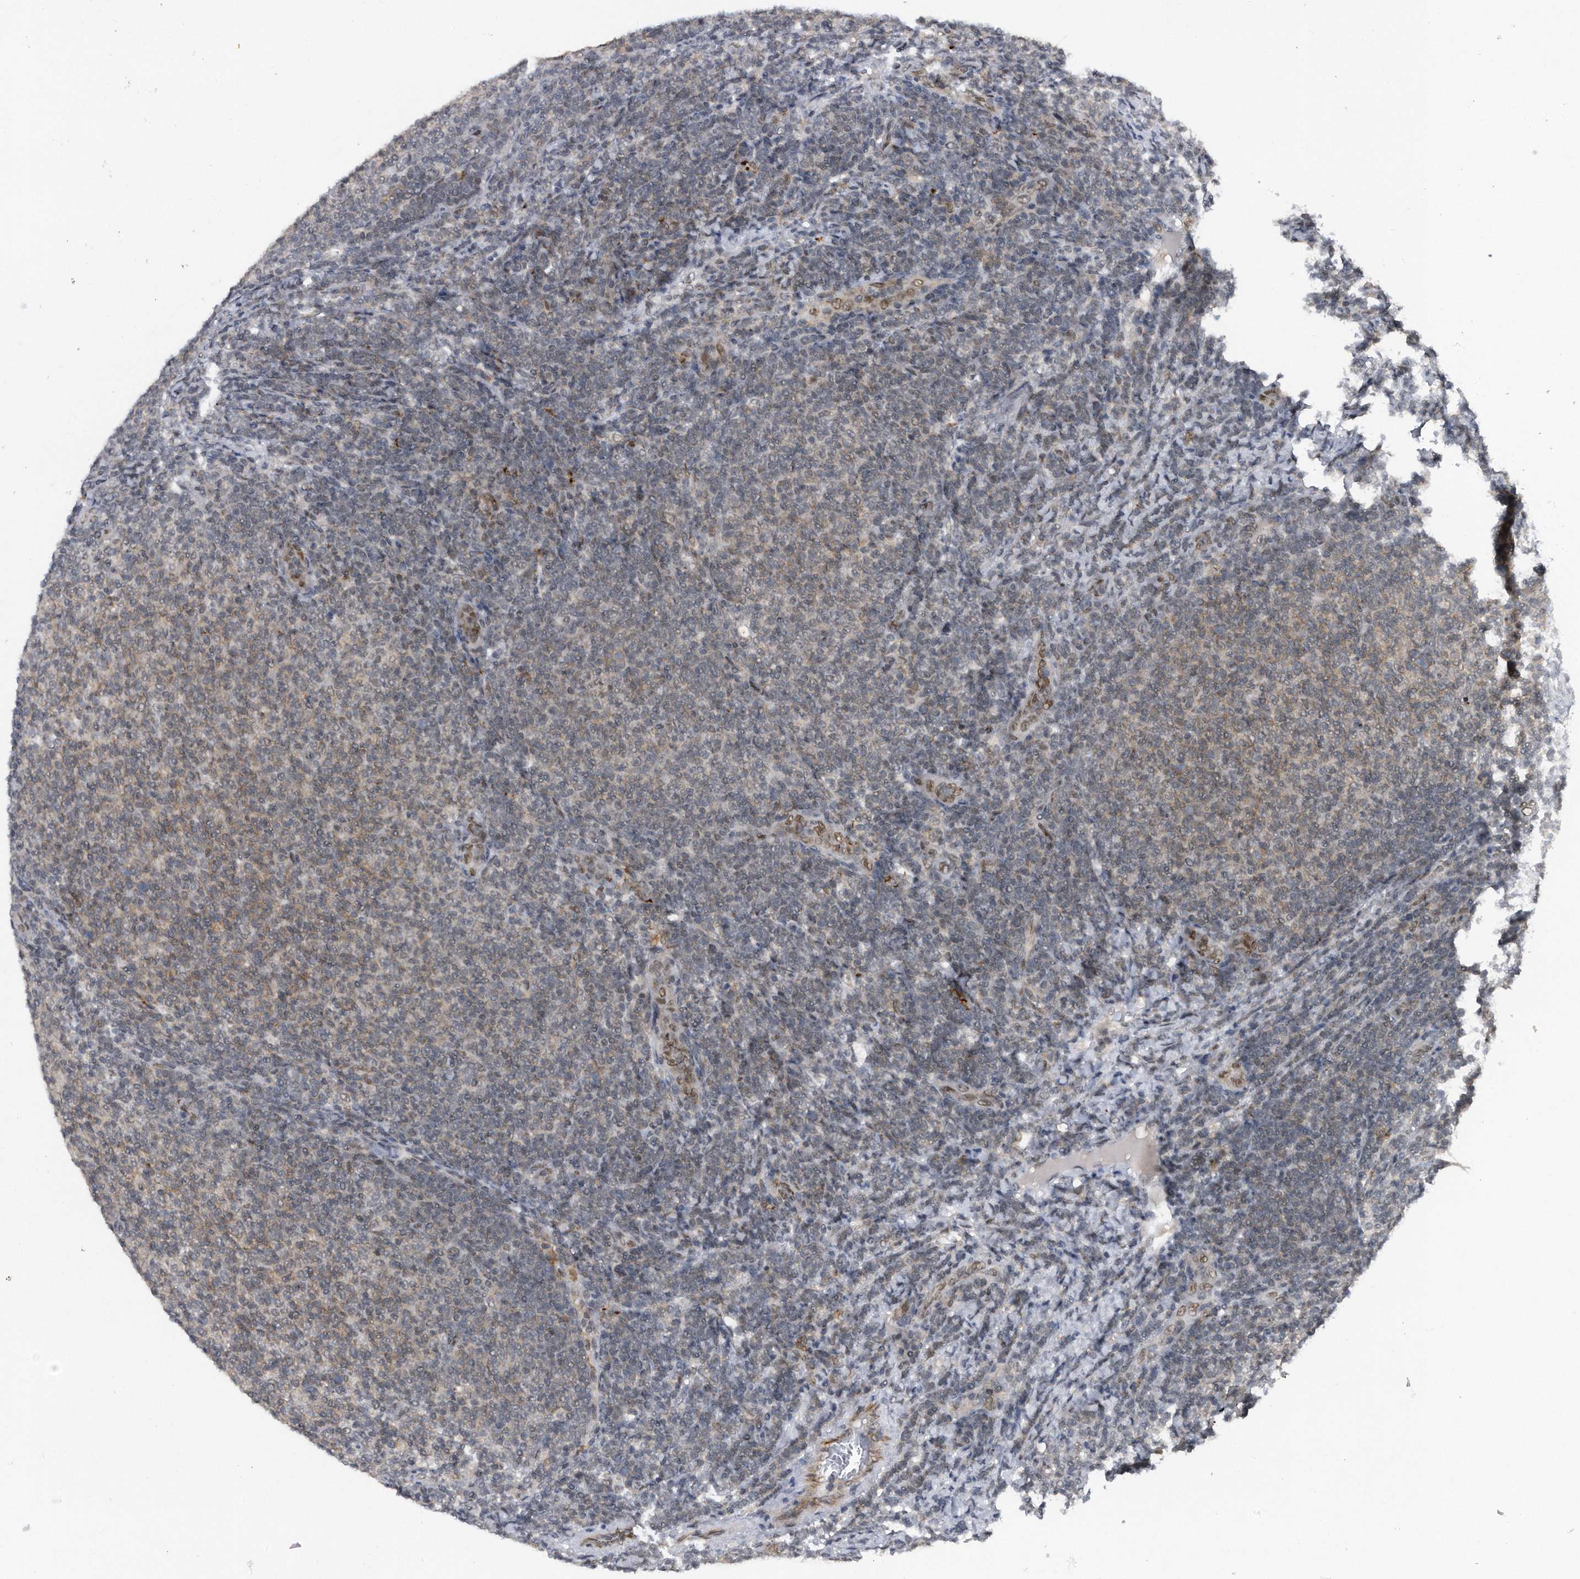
{"staining": {"intensity": "weak", "quantity": "<25%", "location": "cytoplasmic/membranous"}, "tissue": "lymphoma", "cell_type": "Tumor cells", "image_type": "cancer", "snomed": [{"axis": "morphology", "description": "Malignant lymphoma, non-Hodgkin's type, Low grade"}, {"axis": "topography", "description": "Lymph node"}], "caption": "This is a histopathology image of immunohistochemistry staining of malignant lymphoma, non-Hodgkin's type (low-grade), which shows no positivity in tumor cells.", "gene": "VIRMA", "patient": {"sex": "male", "age": 66}}